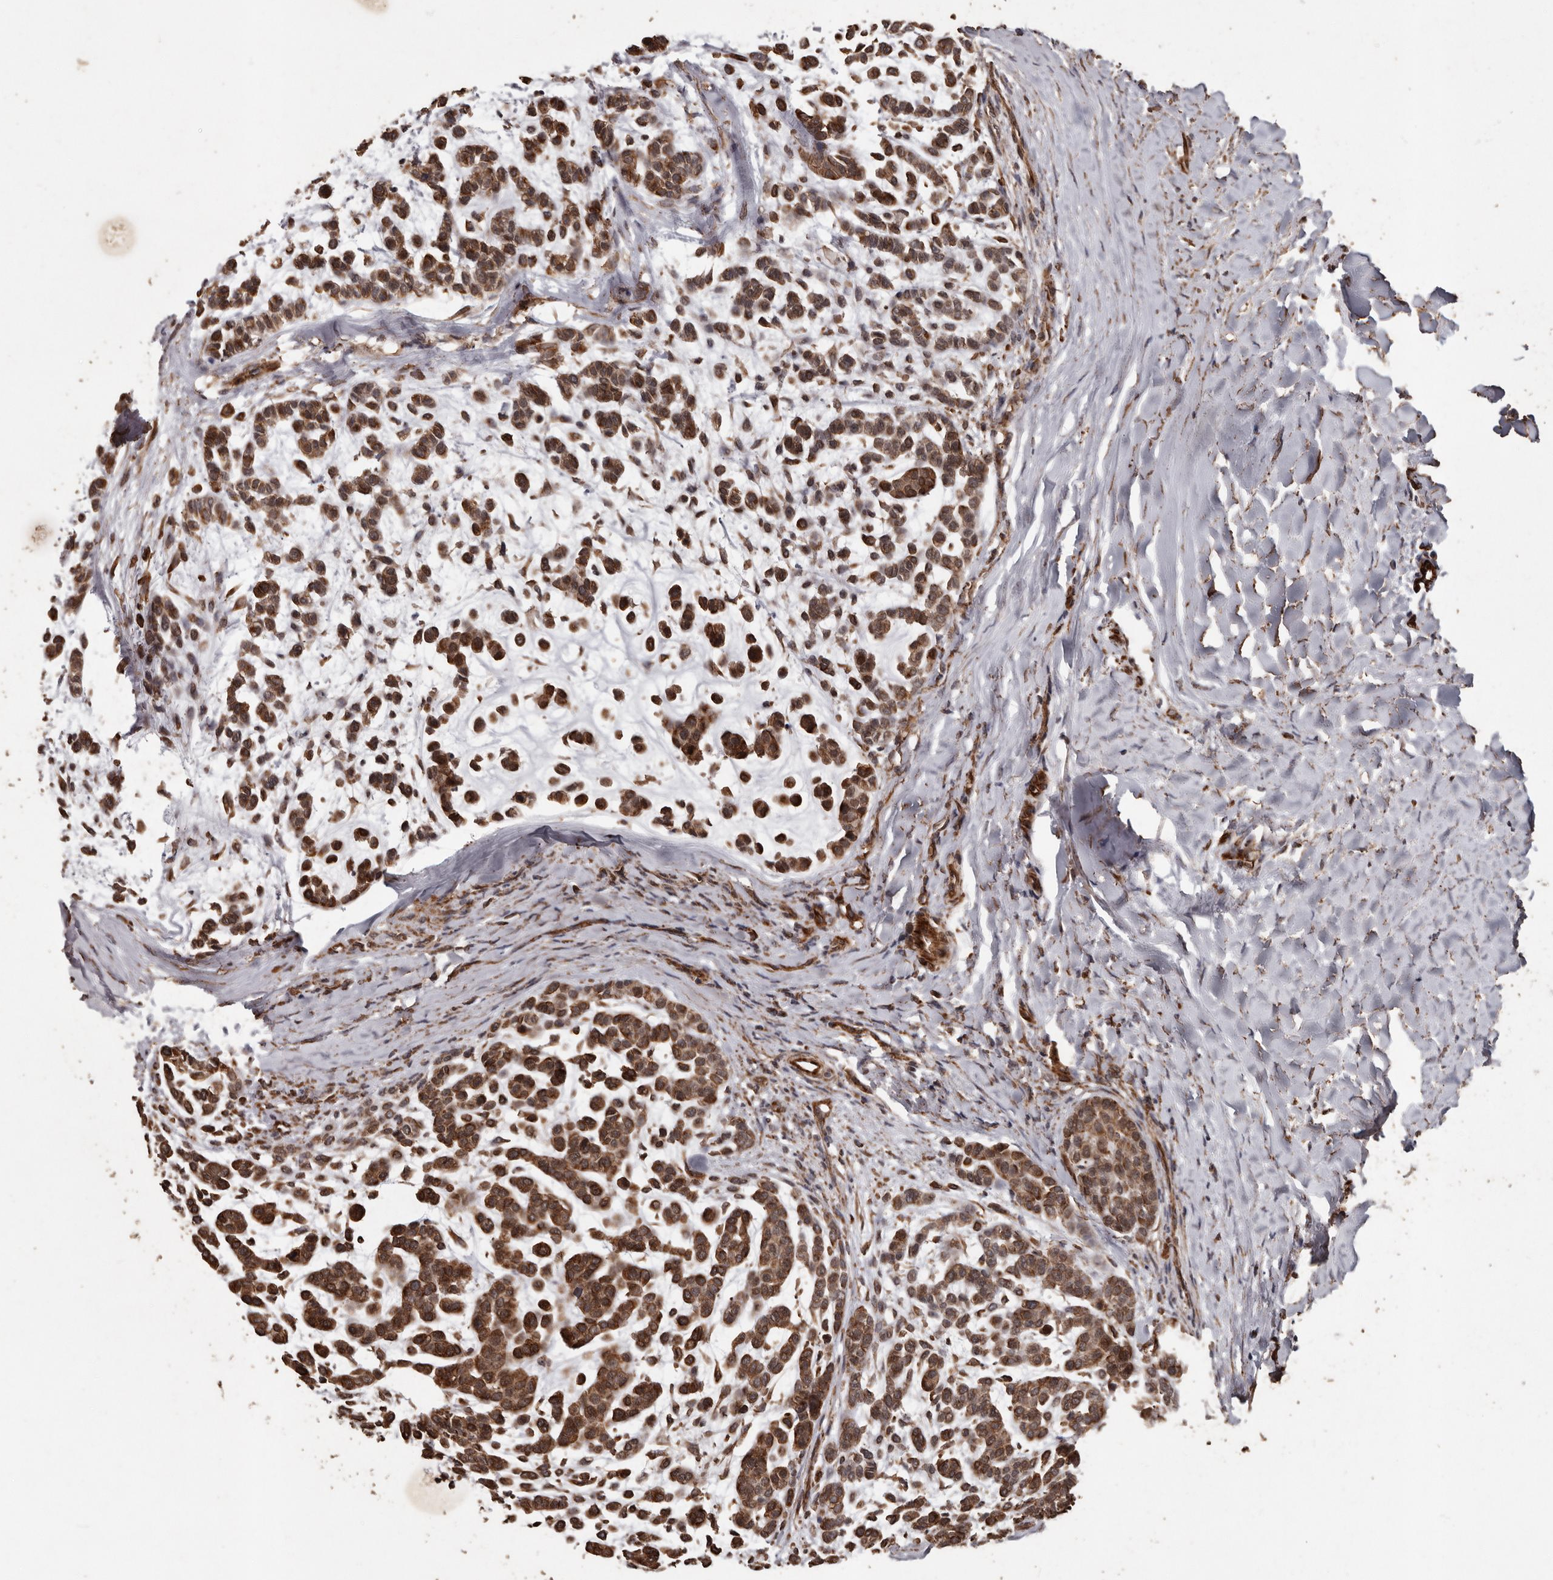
{"staining": {"intensity": "moderate", "quantity": ">75%", "location": "cytoplasmic/membranous,nuclear"}, "tissue": "head and neck cancer", "cell_type": "Tumor cells", "image_type": "cancer", "snomed": [{"axis": "morphology", "description": "Adenocarcinoma, NOS"}, {"axis": "morphology", "description": "Adenoma, NOS"}, {"axis": "topography", "description": "Head-Neck"}], "caption": "Approximately >75% of tumor cells in head and neck cancer exhibit moderate cytoplasmic/membranous and nuclear protein positivity as visualized by brown immunohistochemical staining.", "gene": "BRAT1", "patient": {"sex": "female", "age": 55}}